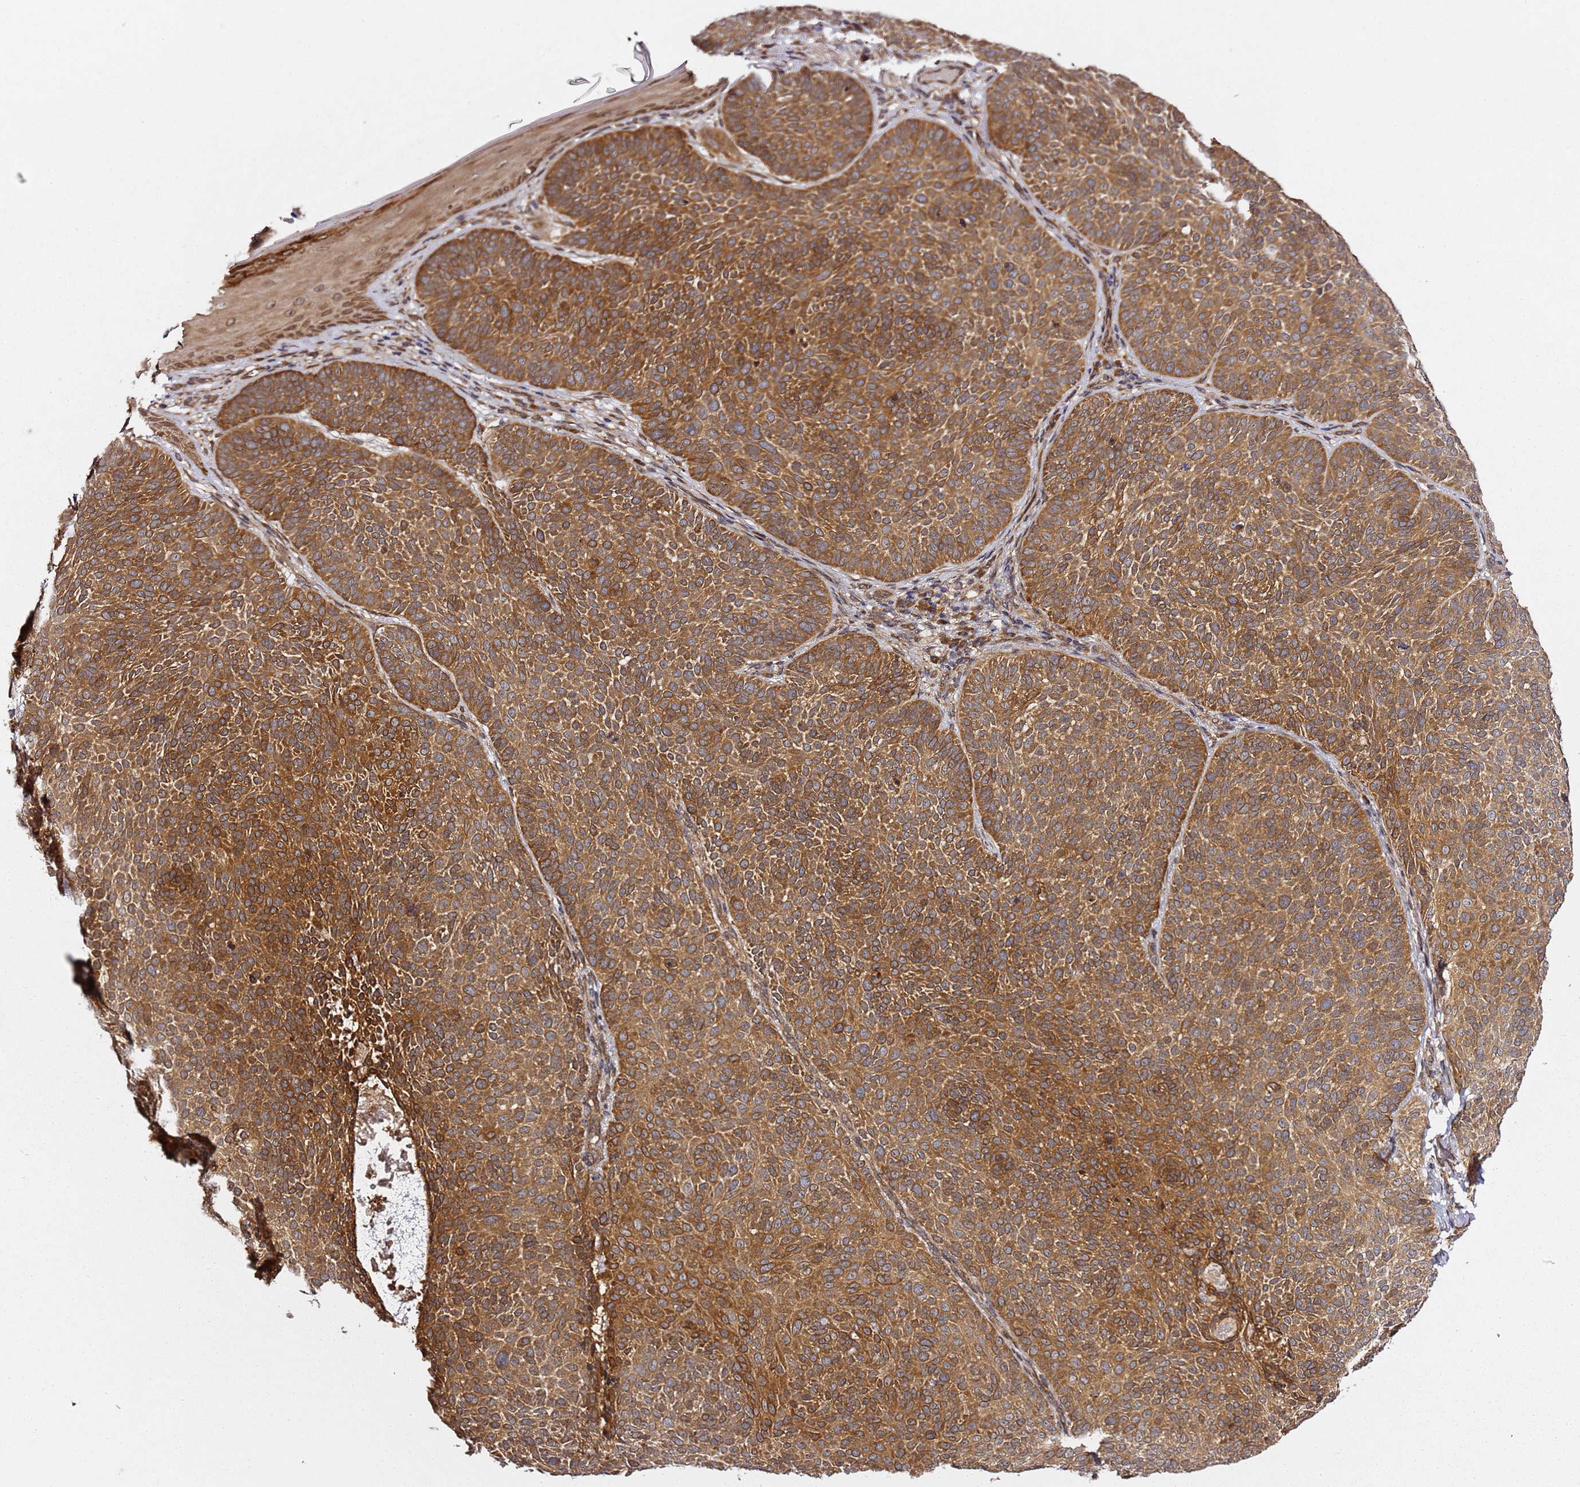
{"staining": {"intensity": "strong", "quantity": ">75%", "location": "cytoplasmic/membranous"}, "tissue": "skin cancer", "cell_type": "Tumor cells", "image_type": "cancer", "snomed": [{"axis": "morphology", "description": "Basal cell carcinoma"}, {"axis": "topography", "description": "Skin"}], "caption": "Strong cytoplasmic/membranous positivity is appreciated in about >75% of tumor cells in skin cancer (basal cell carcinoma). Ihc stains the protein of interest in brown and the nuclei are stained blue.", "gene": "PRKAB2", "patient": {"sex": "male", "age": 85}}